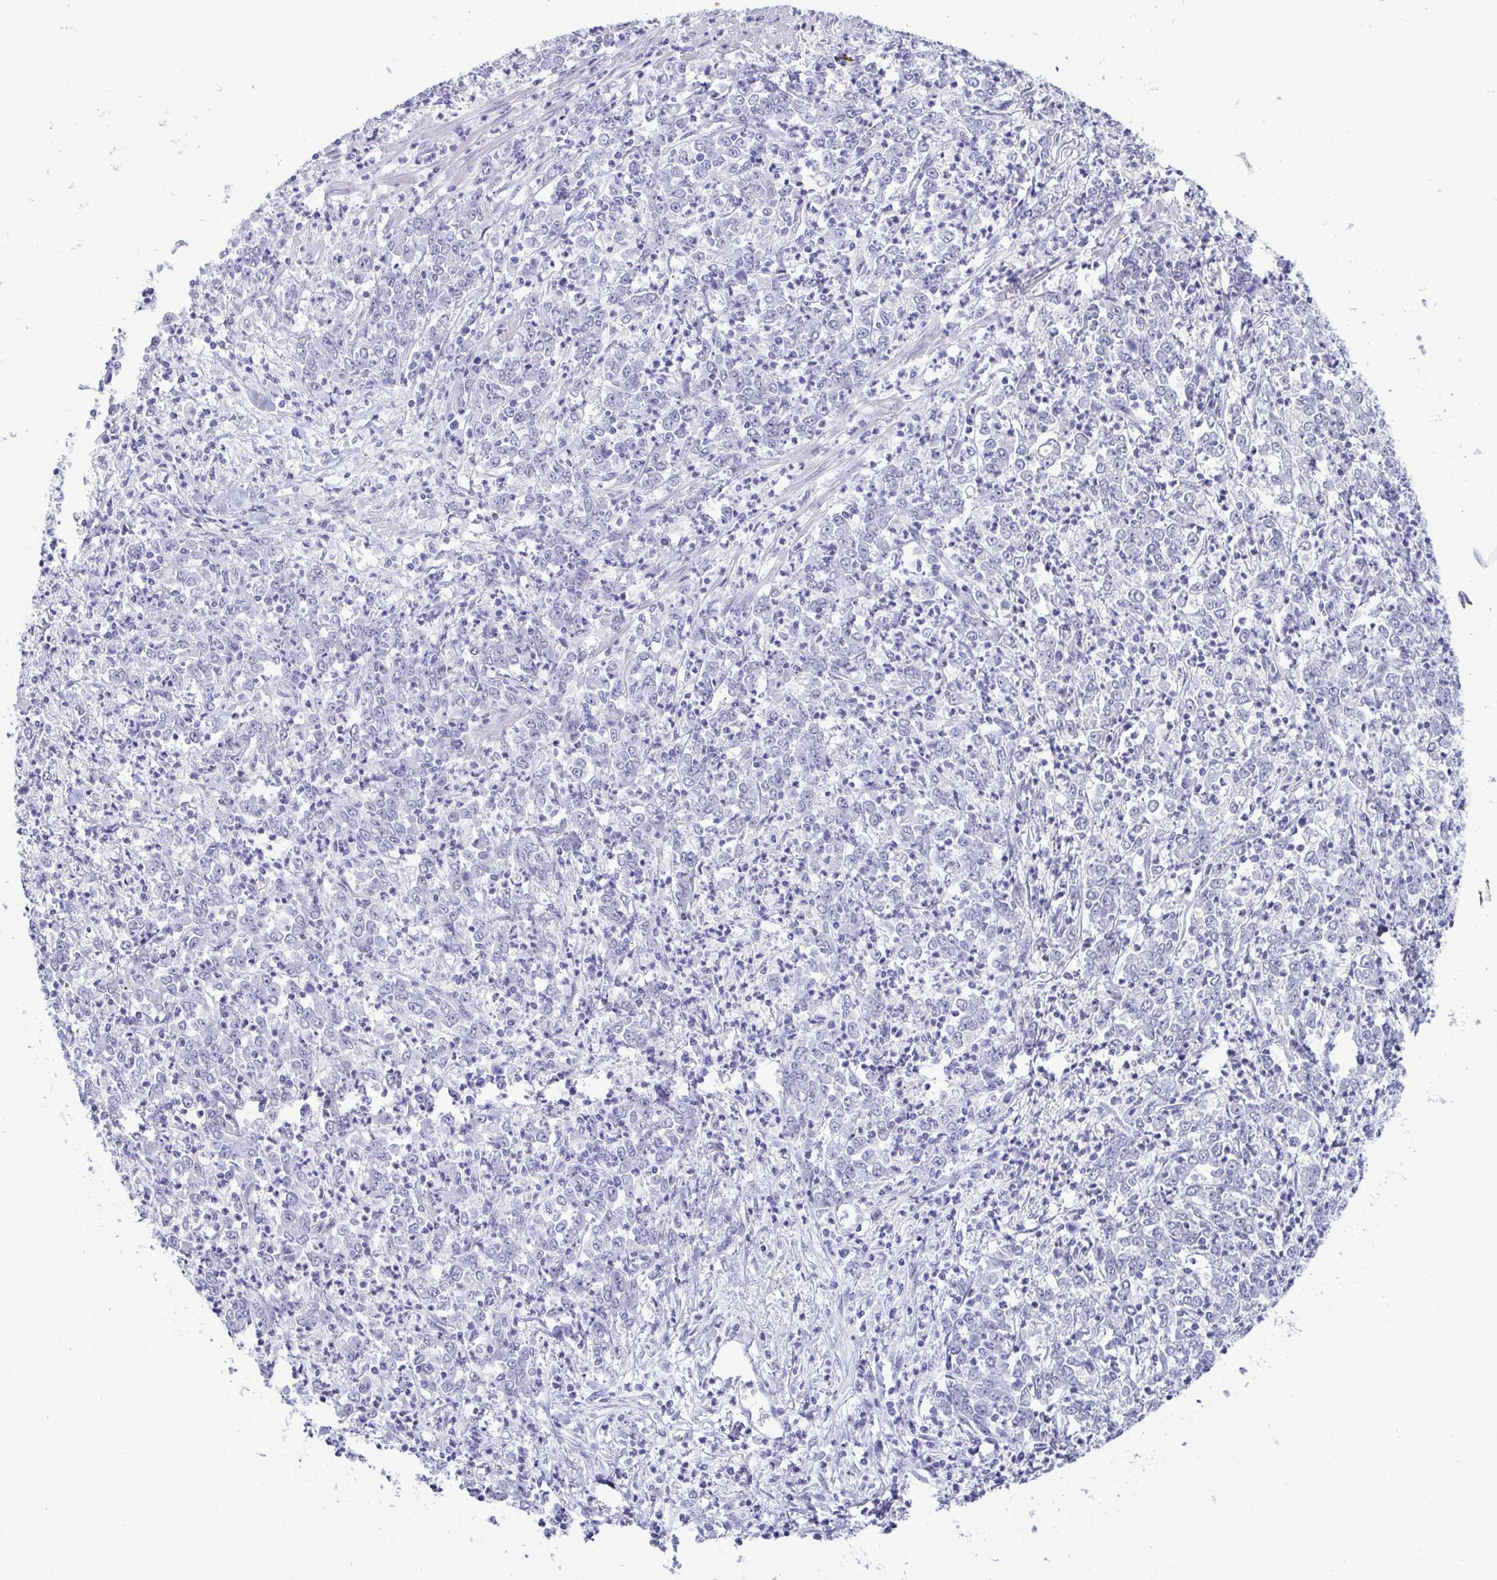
{"staining": {"intensity": "negative", "quantity": "none", "location": "none"}, "tissue": "stomach cancer", "cell_type": "Tumor cells", "image_type": "cancer", "snomed": [{"axis": "morphology", "description": "Adenocarcinoma, NOS"}, {"axis": "topography", "description": "Stomach, lower"}], "caption": "DAB immunohistochemical staining of stomach adenocarcinoma demonstrates no significant positivity in tumor cells.", "gene": "SUGP2", "patient": {"sex": "female", "age": 71}}